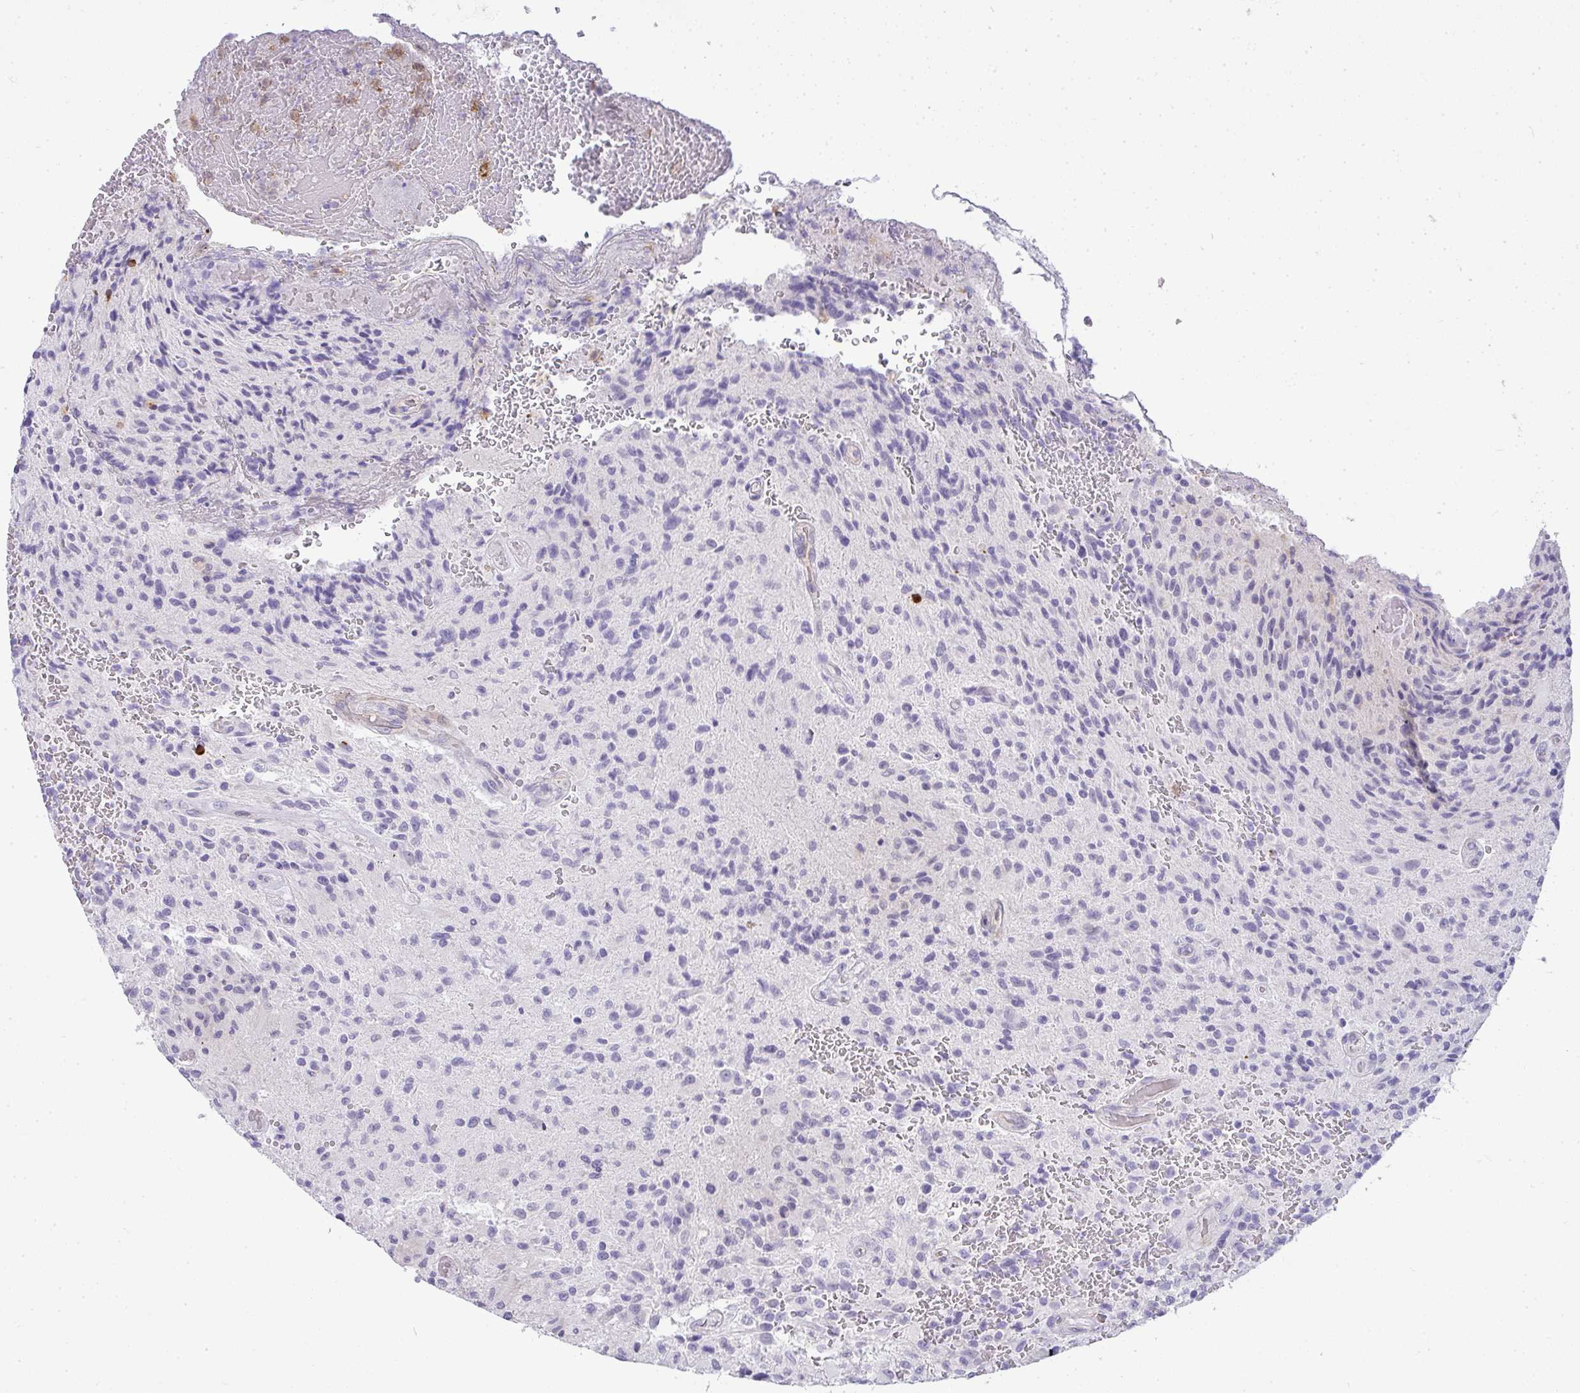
{"staining": {"intensity": "negative", "quantity": "none", "location": "none"}, "tissue": "glioma", "cell_type": "Tumor cells", "image_type": "cancer", "snomed": [{"axis": "morphology", "description": "Normal tissue, NOS"}, {"axis": "morphology", "description": "Glioma, malignant, High grade"}, {"axis": "topography", "description": "Cerebral cortex"}], "caption": "Malignant glioma (high-grade) stained for a protein using IHC shows no staining tumor cells.", "gene": "LIPE", "patient": {"sex": "male", "age": 56}}